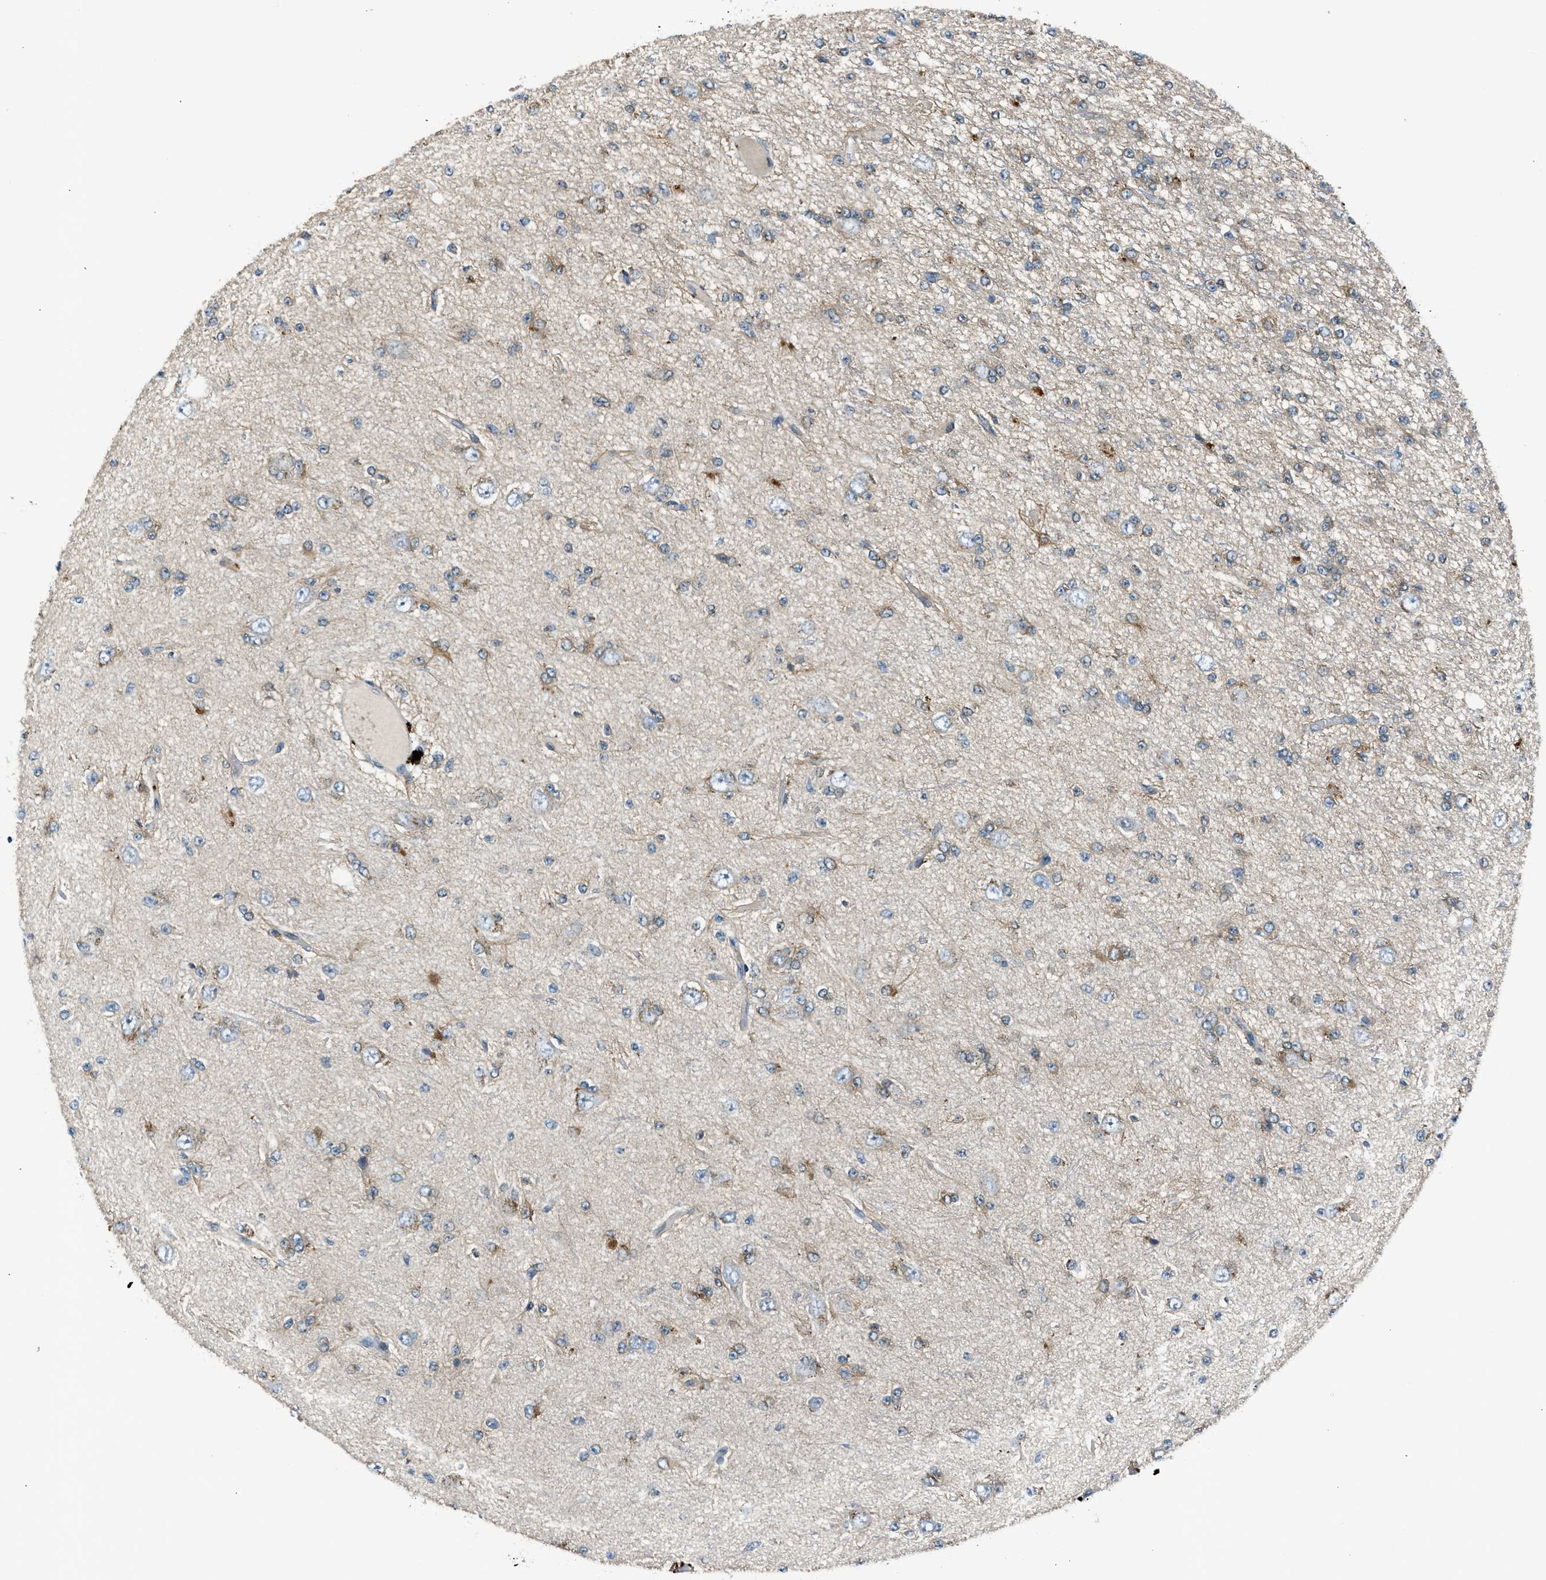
{"staining": {"intensity": "moderate", "quantity": "<25%", "location": "cytoplasmic/membranous"}, "tissue": "glioma", "cell_type": "Tumor cells", "image_type": "cancer", "snomed": [{"axis": "morphology", "description": "Glioma, malignant, Low grade"}, {"axis": "topography", "description": "Brain"}], "caption": "A low amount of moderate cytoplasmic/membranous expression is seen in about <25% of tumor cells in glioma tissue. (DAB (3,3'-diaminobenzidine) IHC with brightfield microscopy, high magnification).", "gene": "LMLN", "patient": {"sex": "male", "age": 38}}